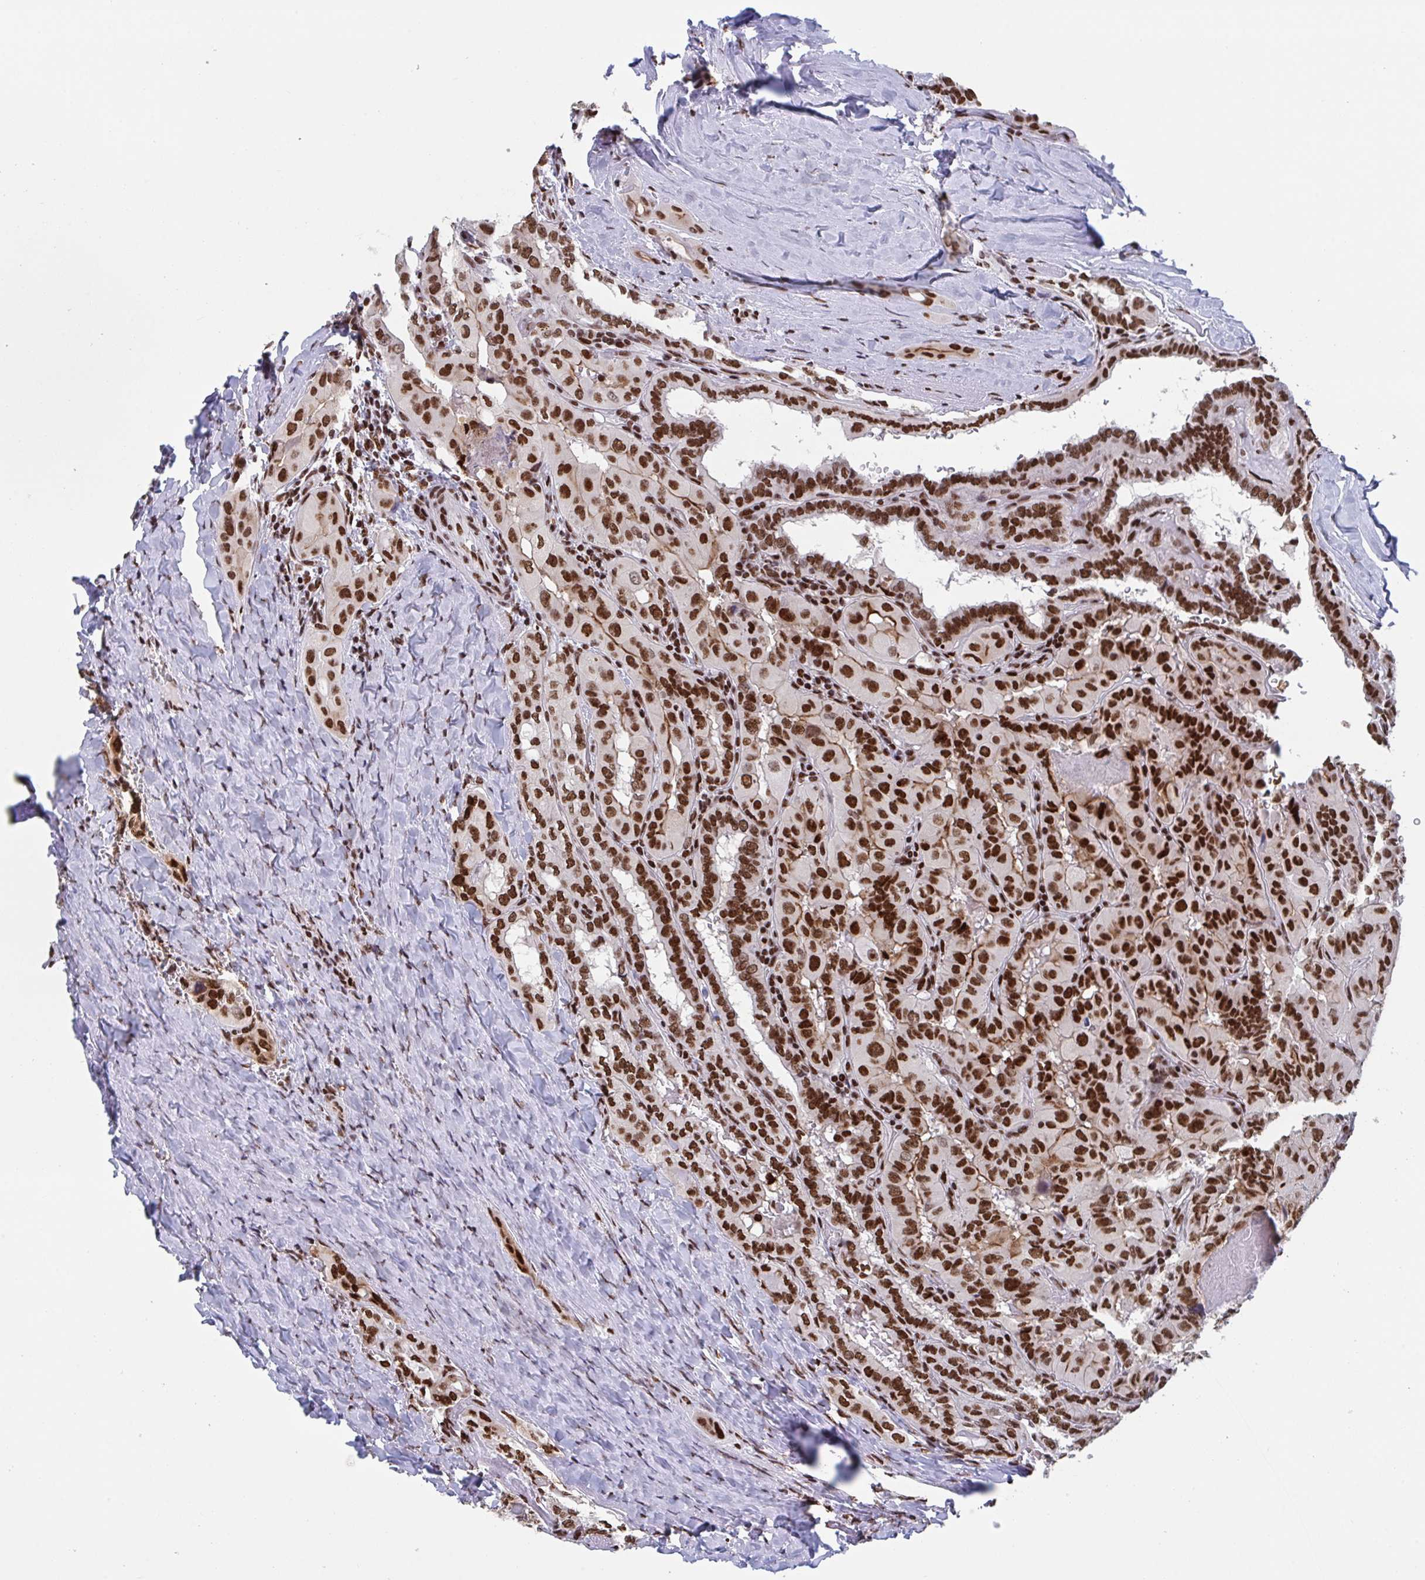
{"staining": {"intensity": "strong", "quantity": ">75%", "location": "nuclear"}, "tissue": "thyroid cancer", "cell_type": "Tumor cells", "image_type": "cancer", "snomed": [{"axis": "morphology", "description": "Papillary adenocarcinoma, NOS"}, {"axis": "topography", "description": "Thyroid gland"}], "caption": "Immunohistochemical staining of thyroid cancer displays high levels of strong nuclear staining in about >75% of tumor cells.", "gene": "ZNF607", "patient": {"sex": "female", "age": 46}}